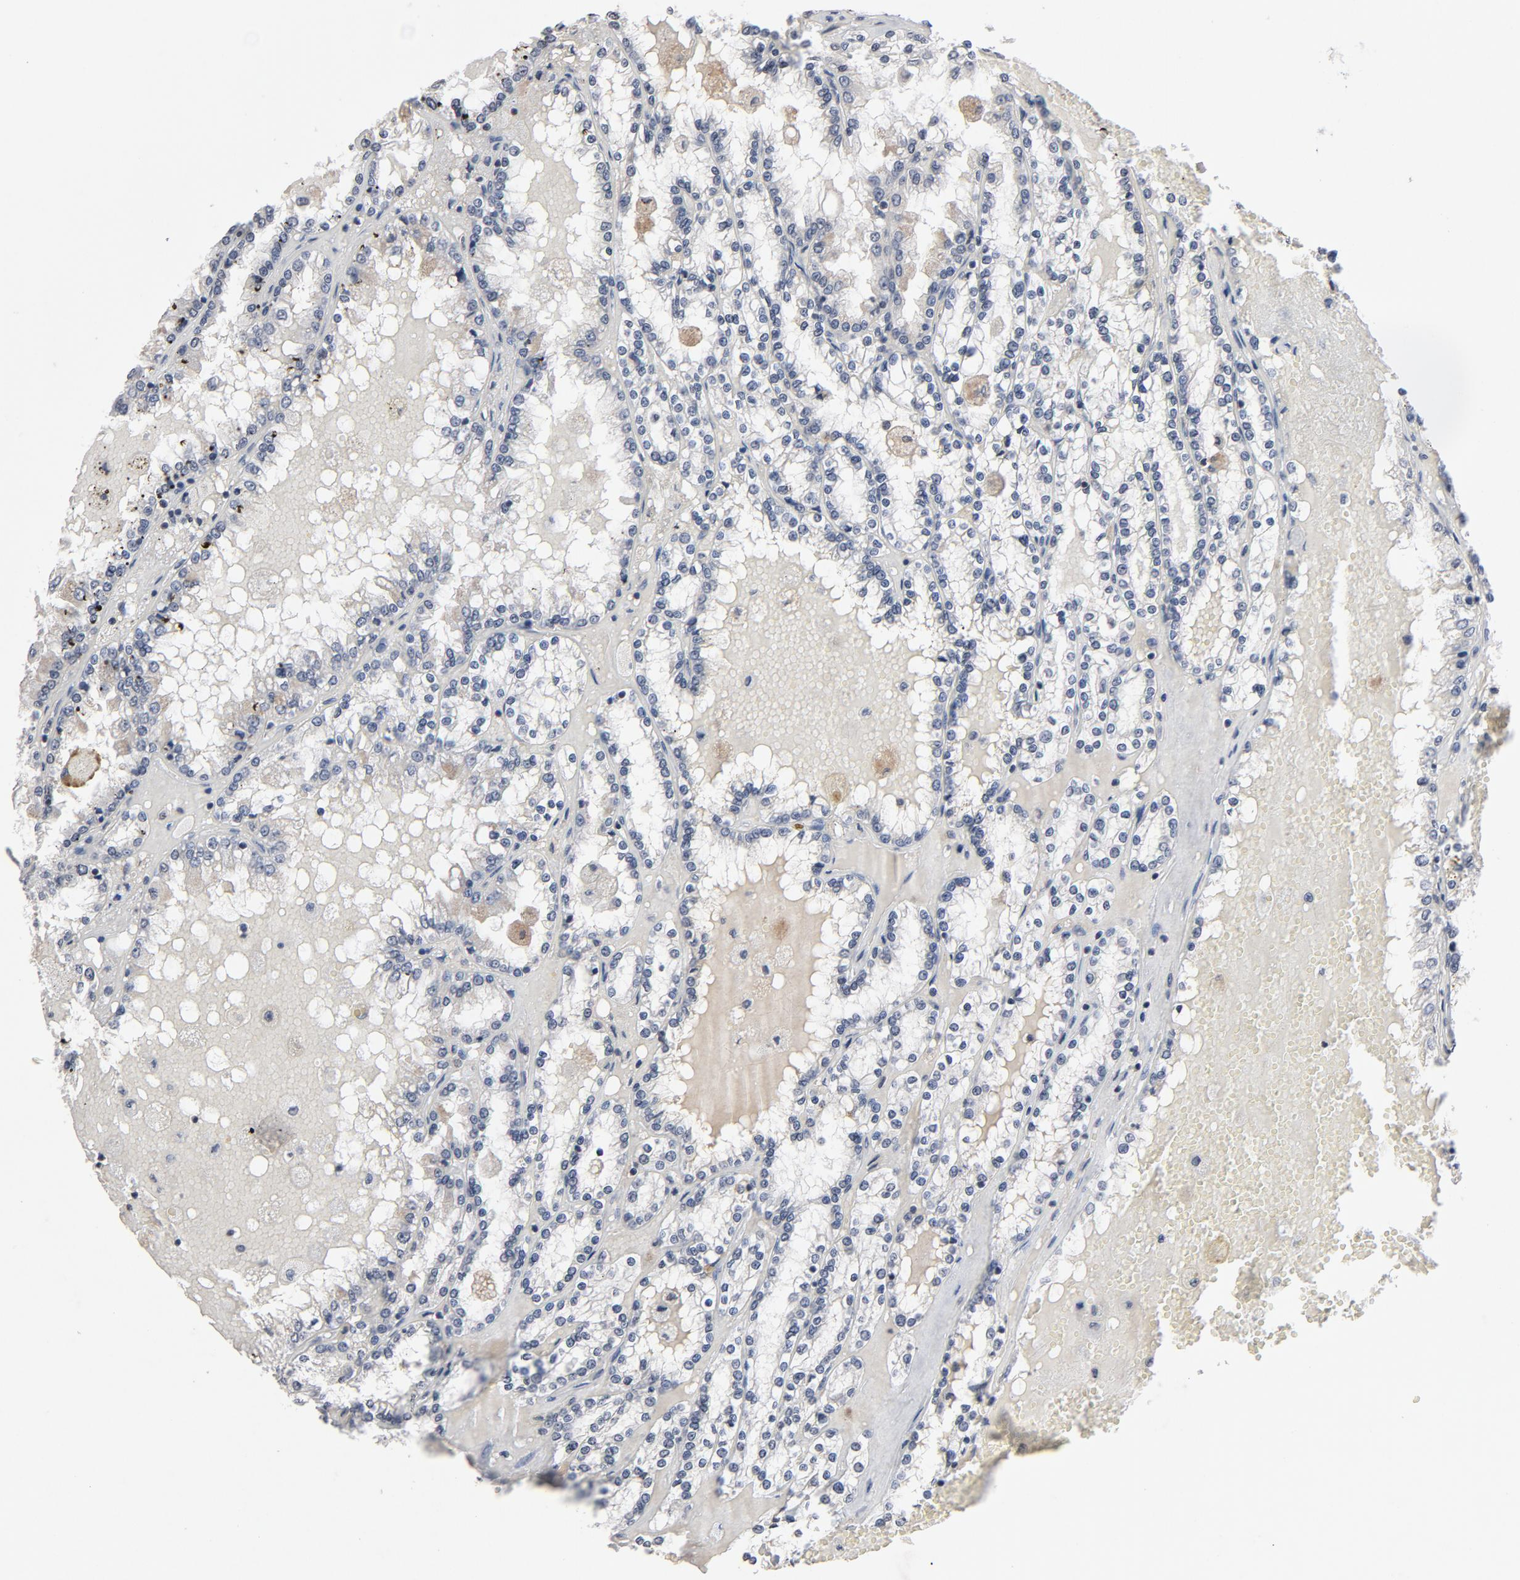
{"staining": {"intensity": "negative", "quantity": "none", "location": "none"}, "tissue": "renal cancer", "cell_type": "Tumor cells", "image_type": "cancer", "snomed": [{"axis": "morphology", "description": "Adenocarcinoma, NOS"}, {"axis": "topography", "description": "Kidney"}], "caption": "Histopathology image shows no protein positivity in tumor cells of renal adenocarcinoma tissue.", "gene": "TCL1A", "patient": {"sex": "female", "age": 56}}